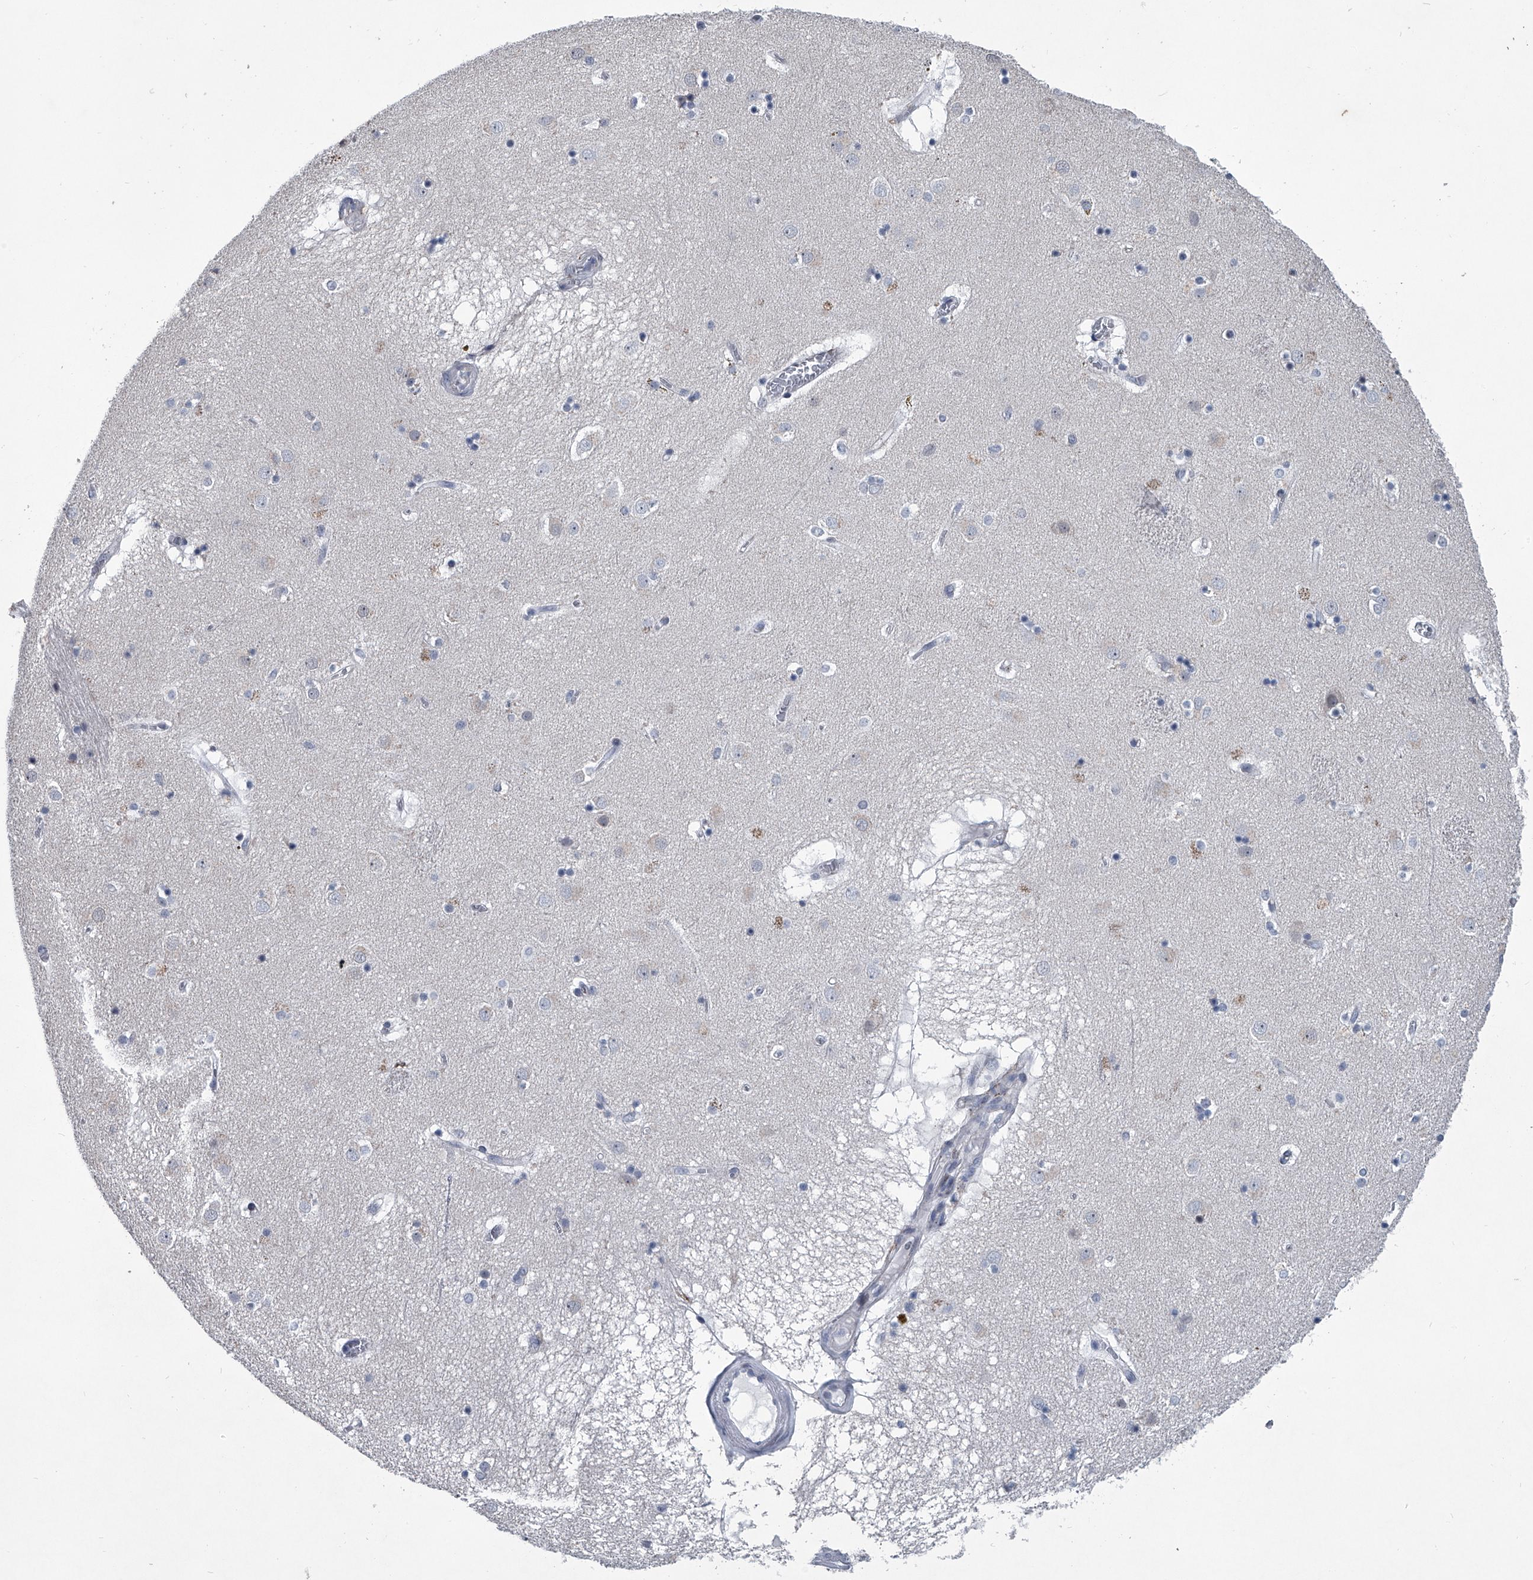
{"staining": {"intensity": "negative", "quantity": "none", "location": "none"}, "tissue": "caudate", "cell_type": "Glial cells", "image_type": "normal", "snomed": [{"axis": "morphology", "description": "Normal tissue, NOS"}, {"axis": "topography", "description": "Lateral ventricle wall"}], "caption": "IHC histopathology image of benign caudate: caudate stained with DAB (3,3'-diaminobenzidine) exhibits no significant protein expression in glial cells. The staining is performed using DAB brown chromogen with nuclei counter-stained in using hematoxylin.", "gene": "PPP2R5D", "patient": {"sex": "male", "age": 70}}